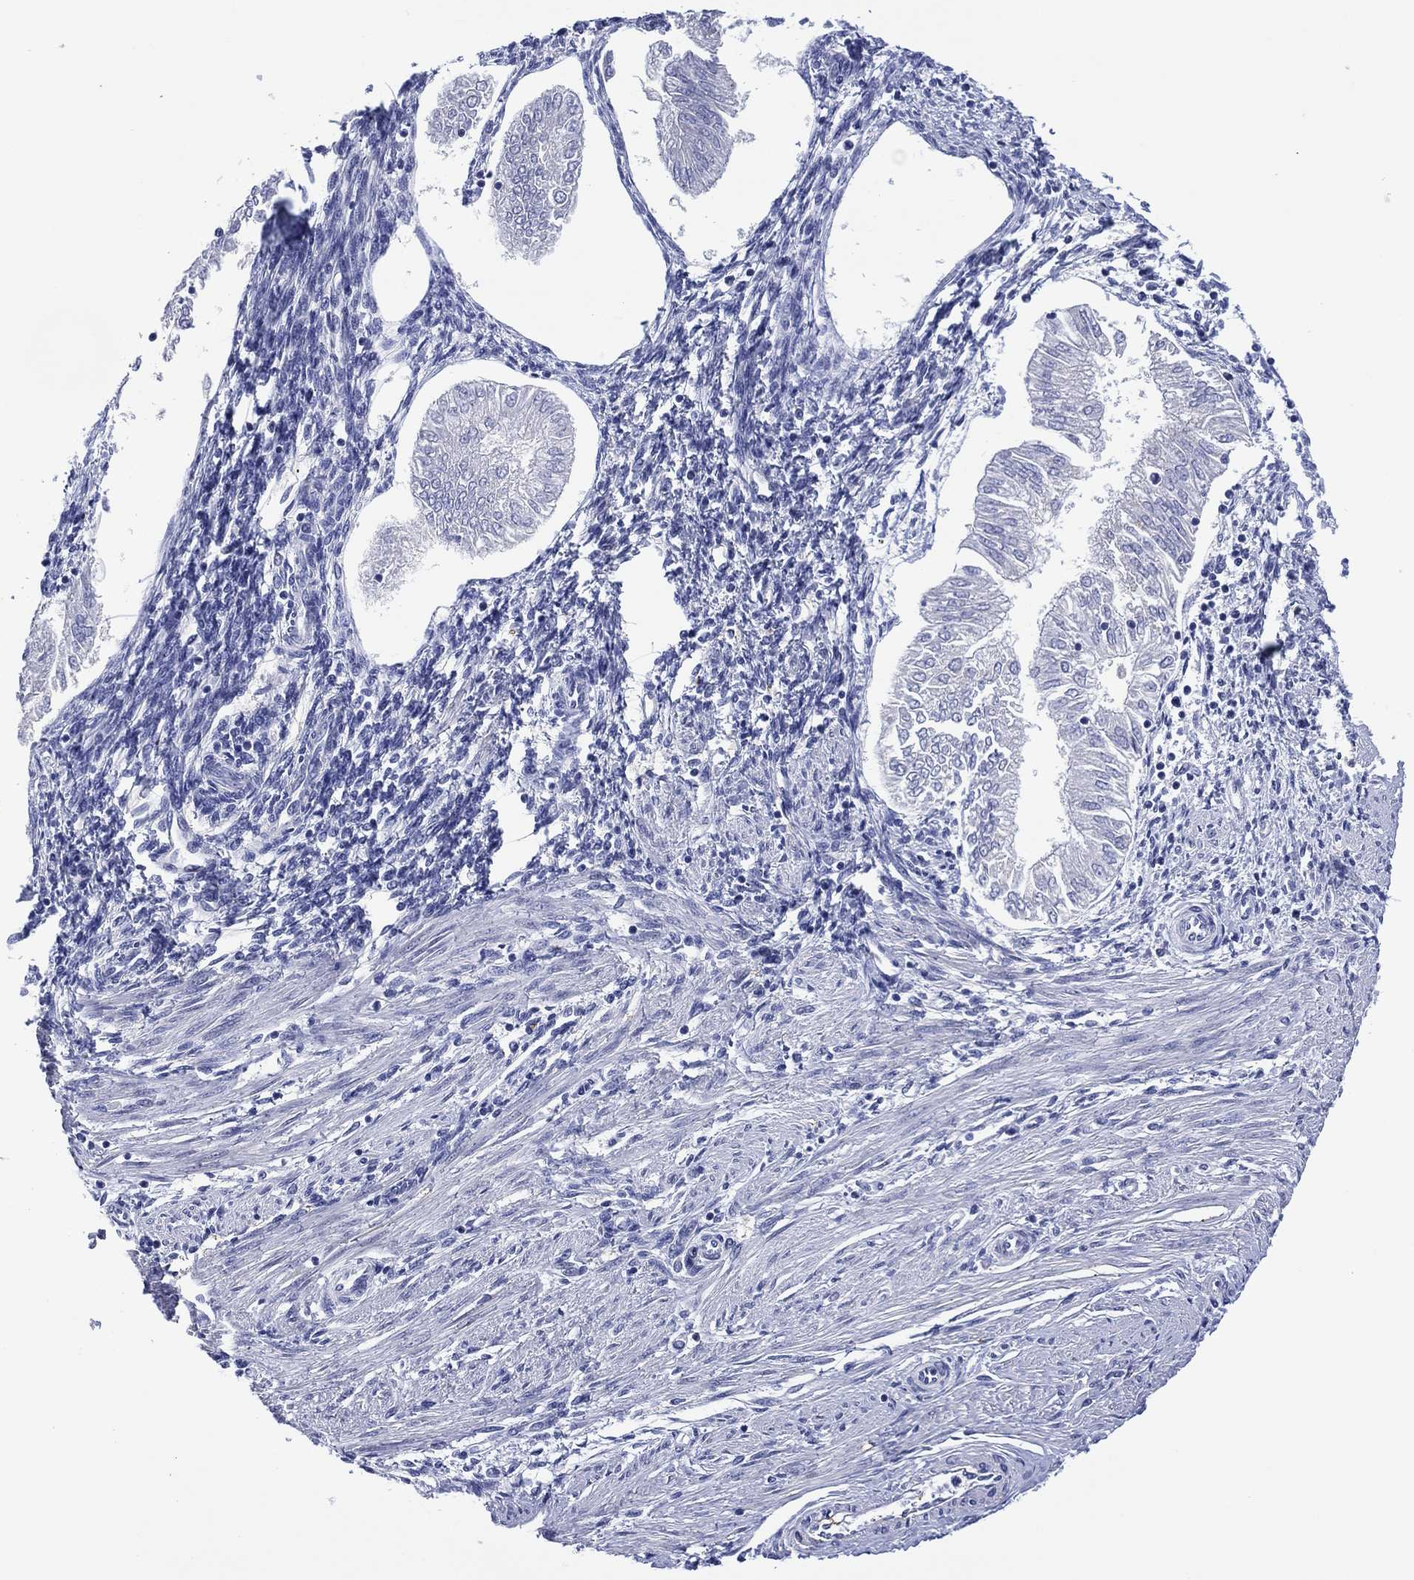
{"staining": {"intensity": "negative", "quantity": "none", "location": "none"}, "tissue": "endometrial cancer", "cell_type": "Tumor cells", "image_type": "cancer", "snomed": [{"axis": "morphology", "description": "Adenocarcinoma, NOS"}, {"axis": "topography", "description": "Endometrium"}], "caption": "Image shows no protein positivity in tumor cells of endometrial adenocarcinoma tissue. Brightfield microscopy of immunohistochemistry stained with DAB (3,3'-diaminobenzidine) (brown) and hematoxylin (blue), captured at high magnification.", "gene": "CLIP3", "patient": {"sex": "female", "age": 53}}